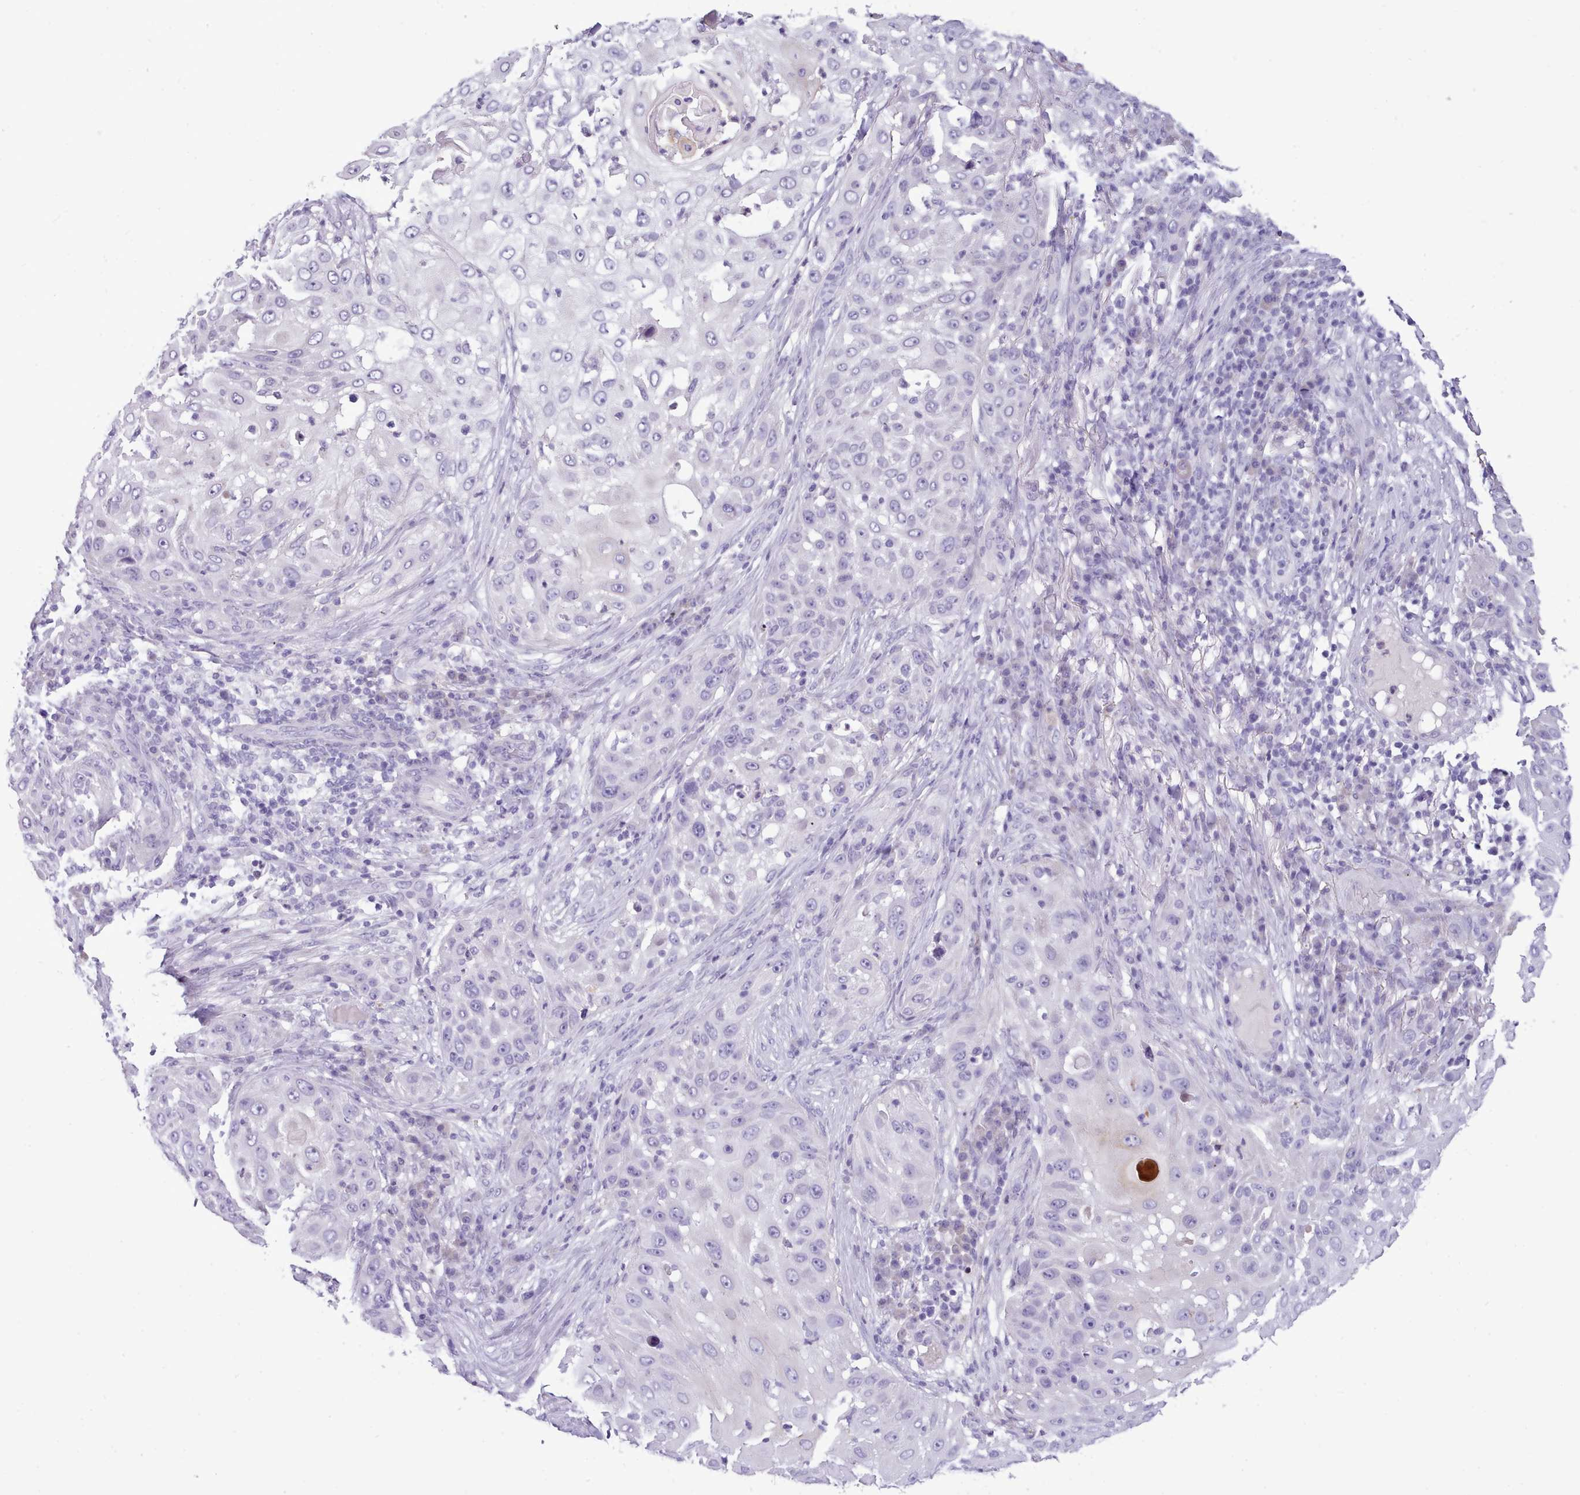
{"staining": {"intensity": "negative", "quantity": "none", "location": "none"}, "tissue": "skin cancer", "cell_type": "Tumor cells", "image_type": "cancer", "snomed": [{"axis": "morphology", "description": "Squamous cell carcinoma, NOS"}, {"axis": "topography", "description": "Skin"}], "caption": "High power microscopy image of an immunohistochemistry micrograph of skin cancer (squamous cell carcinoma), revealing no significant positivity in tumor cells. Brightfield microscopy of immunohistochemistry stained with DAB (3,3'-diaminobenzidine) (brown) and hematoxylin (blue), captured at high magnification.", "gene": "CYP2A13", "patient": {"sex": "female", "age": 44}}